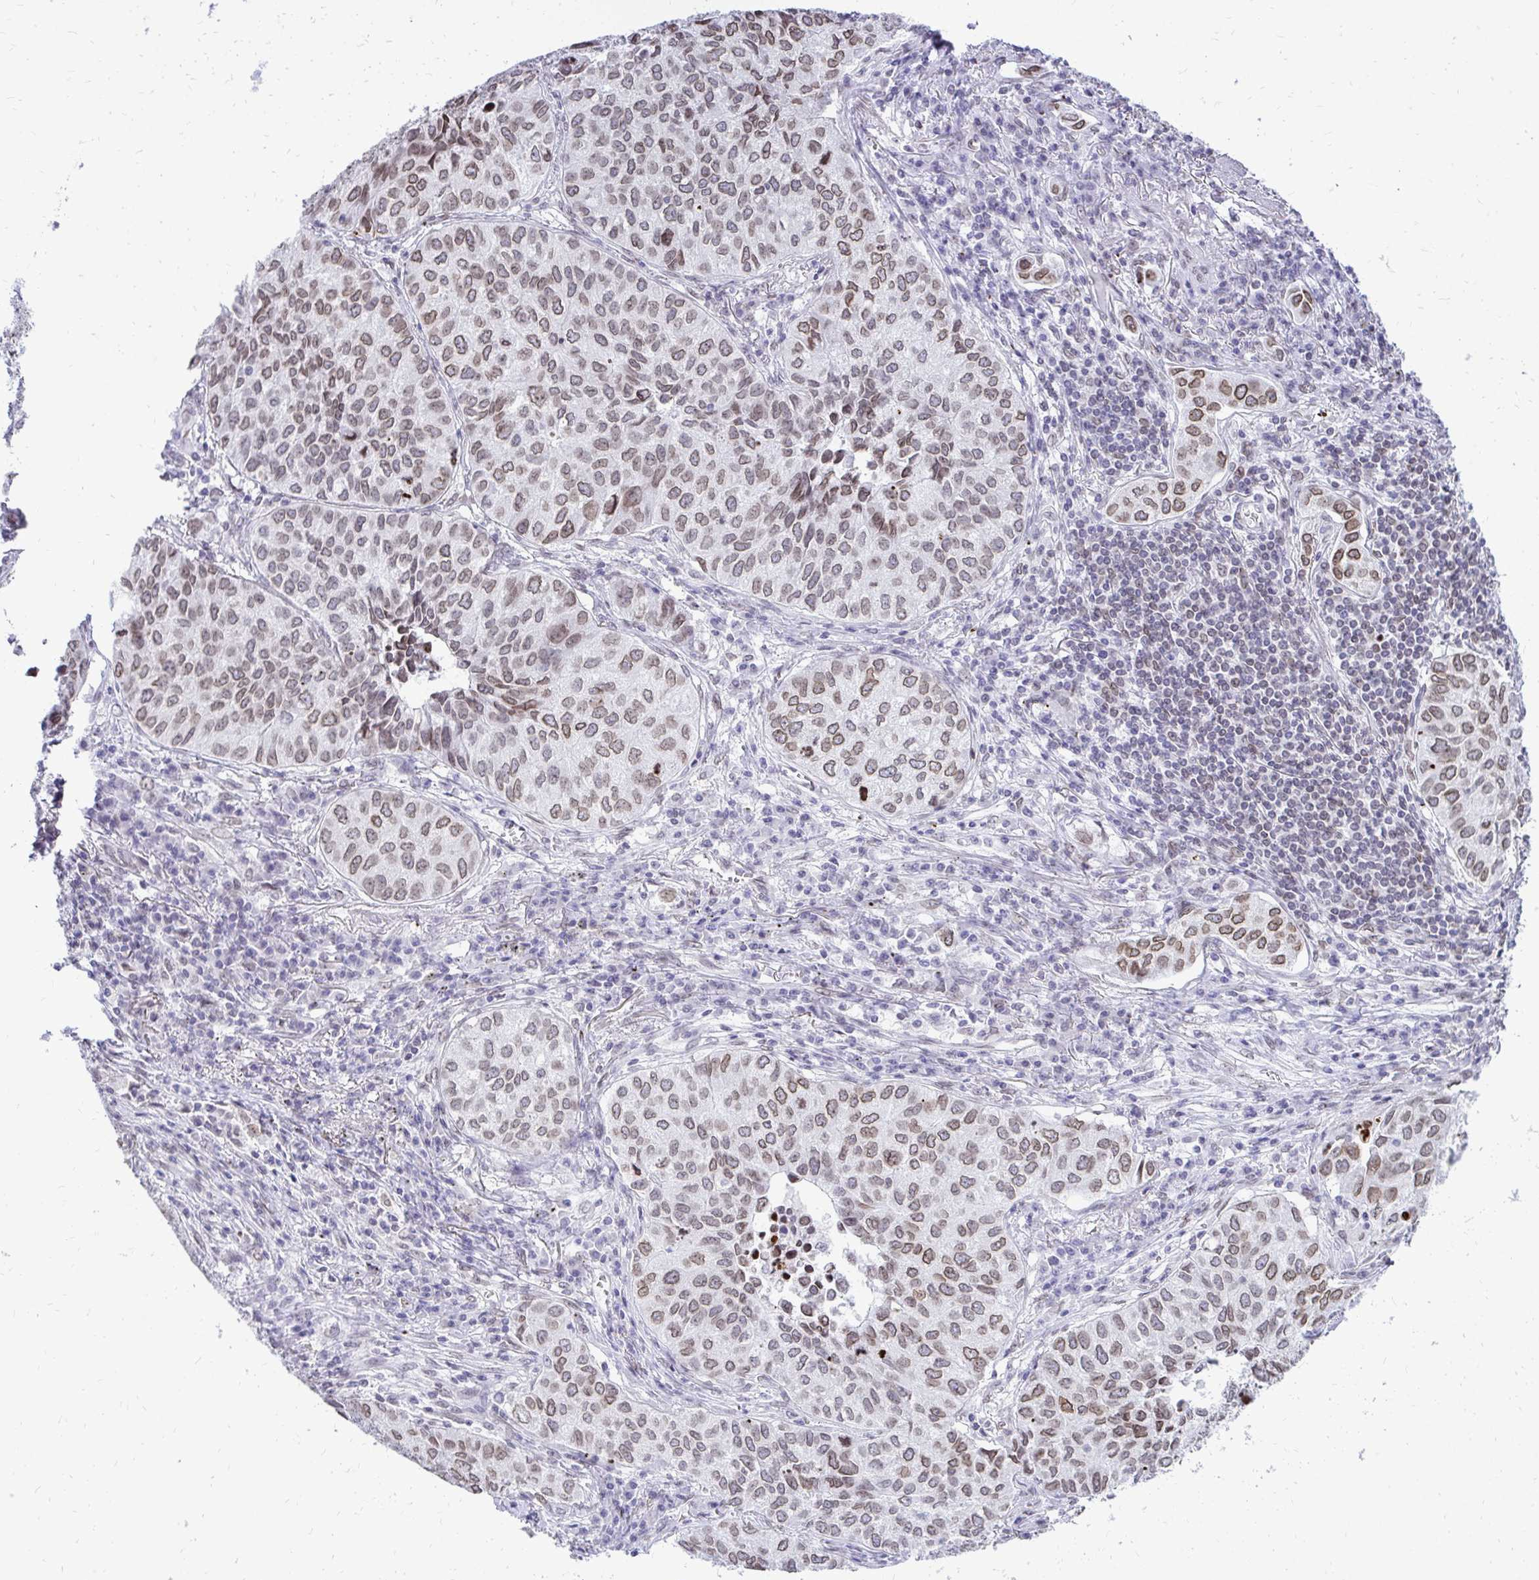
{"staining": {"intensity": "moderate", "quantity": ">75%", "location": "cytoplasmic/membranous,nuclear"}, "tissue": "lung cancer", "cell_type": "Tumor cells", "image_type": "cancer", "snomed": [{"axis": "morphology", "description": "Adenocarcinoma, NOS"}, {"axis": "topography", "description": "Lung"}], "caption": "Immunohistochemistry histopathology image of human lung adenocarcinoma stained for a protein (brown), which shows medium levels of moderate cytoplasmic/membranous and nuclear staining in approximately >75% of tumor cells.", "gene": "BANF1", "patient": {"sex": "female", "age": 50}}